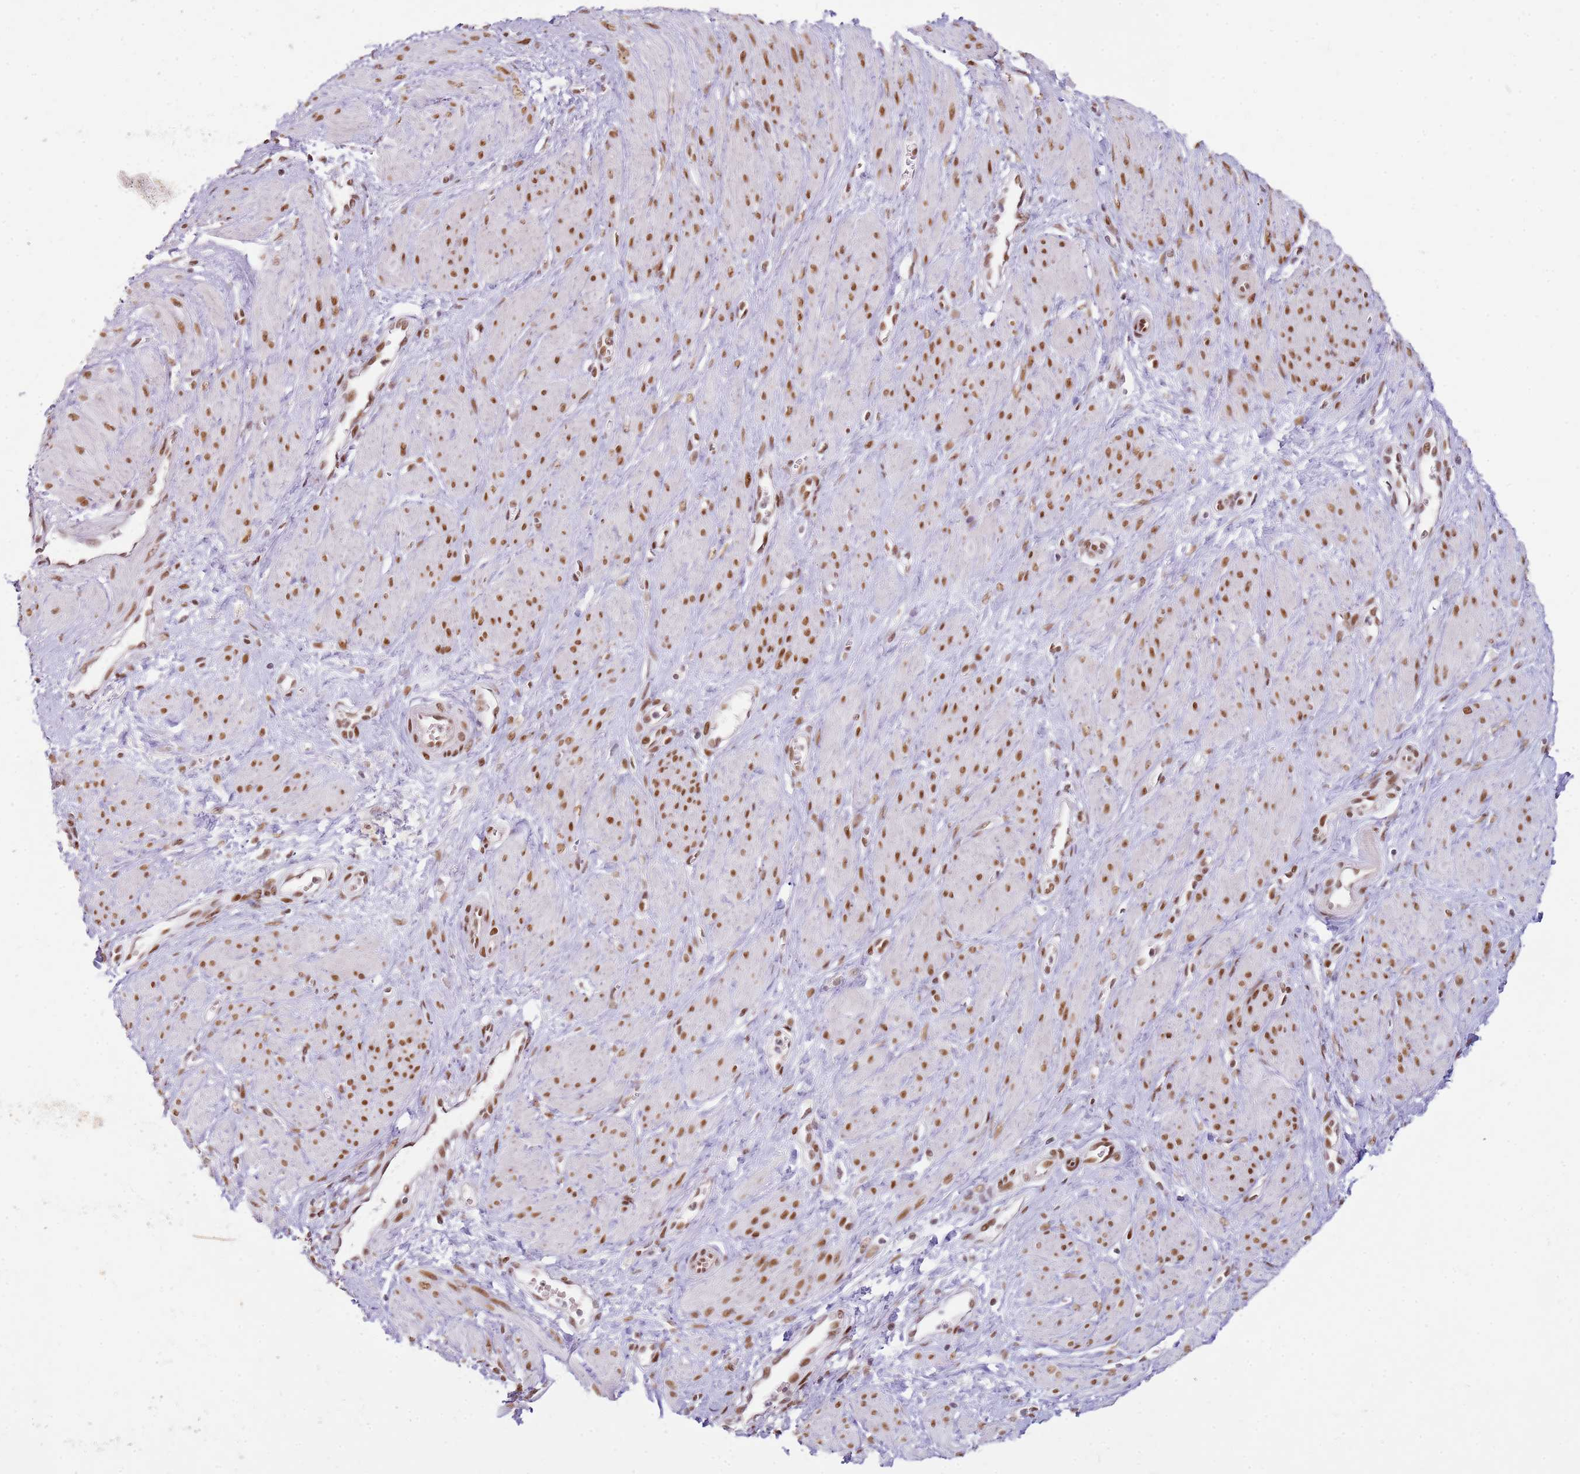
{"staining": {"intensity": "moderate", "quantity": ">75%", "location": "nuclear"}, "tissue": "smooth muscle", "cell_type": "Smooth muscle cells", "image_type": "normal", "snomed": [{"axis": "morphology", "description": "Normal tissue, NOS"}, {"axis": "topography", "description": "Smooth muscle"}, {"axis": "topography", "description": "Uterus"}], "caption": "Brown immunohistochemical staining in unremarkable human smooth muscle reveals moderate nuclear expression in about >75% of smooth muscle cells.", "gene": "PHC2", "patient": {"sex": "female", "age": 39}}